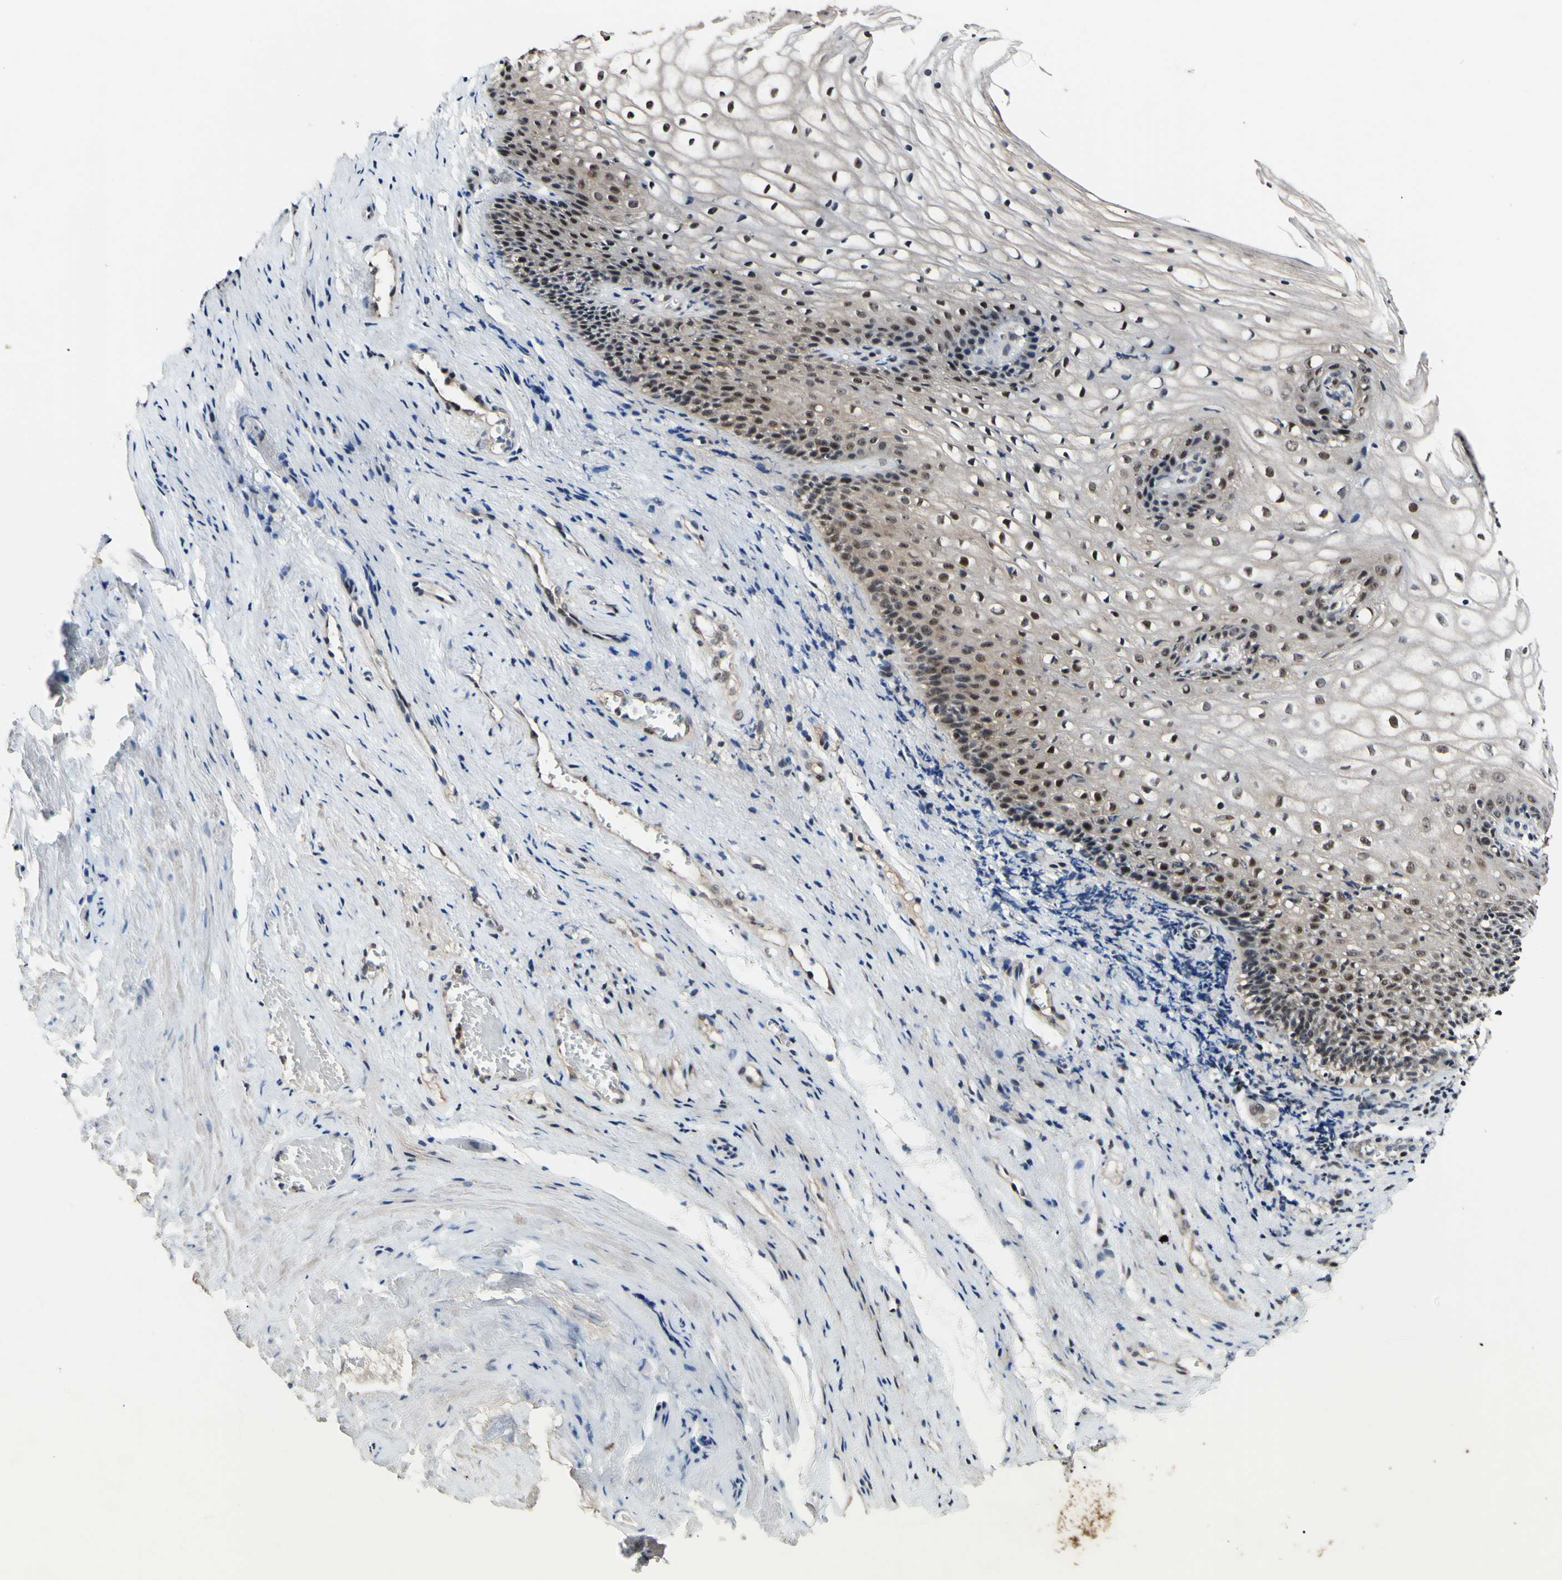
{"staining": {"intensity": "moderate", "quantity": ">75%", "location": "nuclear"}, "tissue": "vagina", "cell_type": "Squamous epithelial cells", "image_type": "normal", "snomed": [{"axis": "morphology", "description": "Normal tissue, NOS"}, {"axis": "topography", "description": "Vagina"}], "caption": "IHC of normal human vagina exhibits medium levels of moderate nuclear staining in approximately >75% of squamous epithelial cells.", "gene": "POLR2F", "patient": {"sex": "female", "age": 34}}